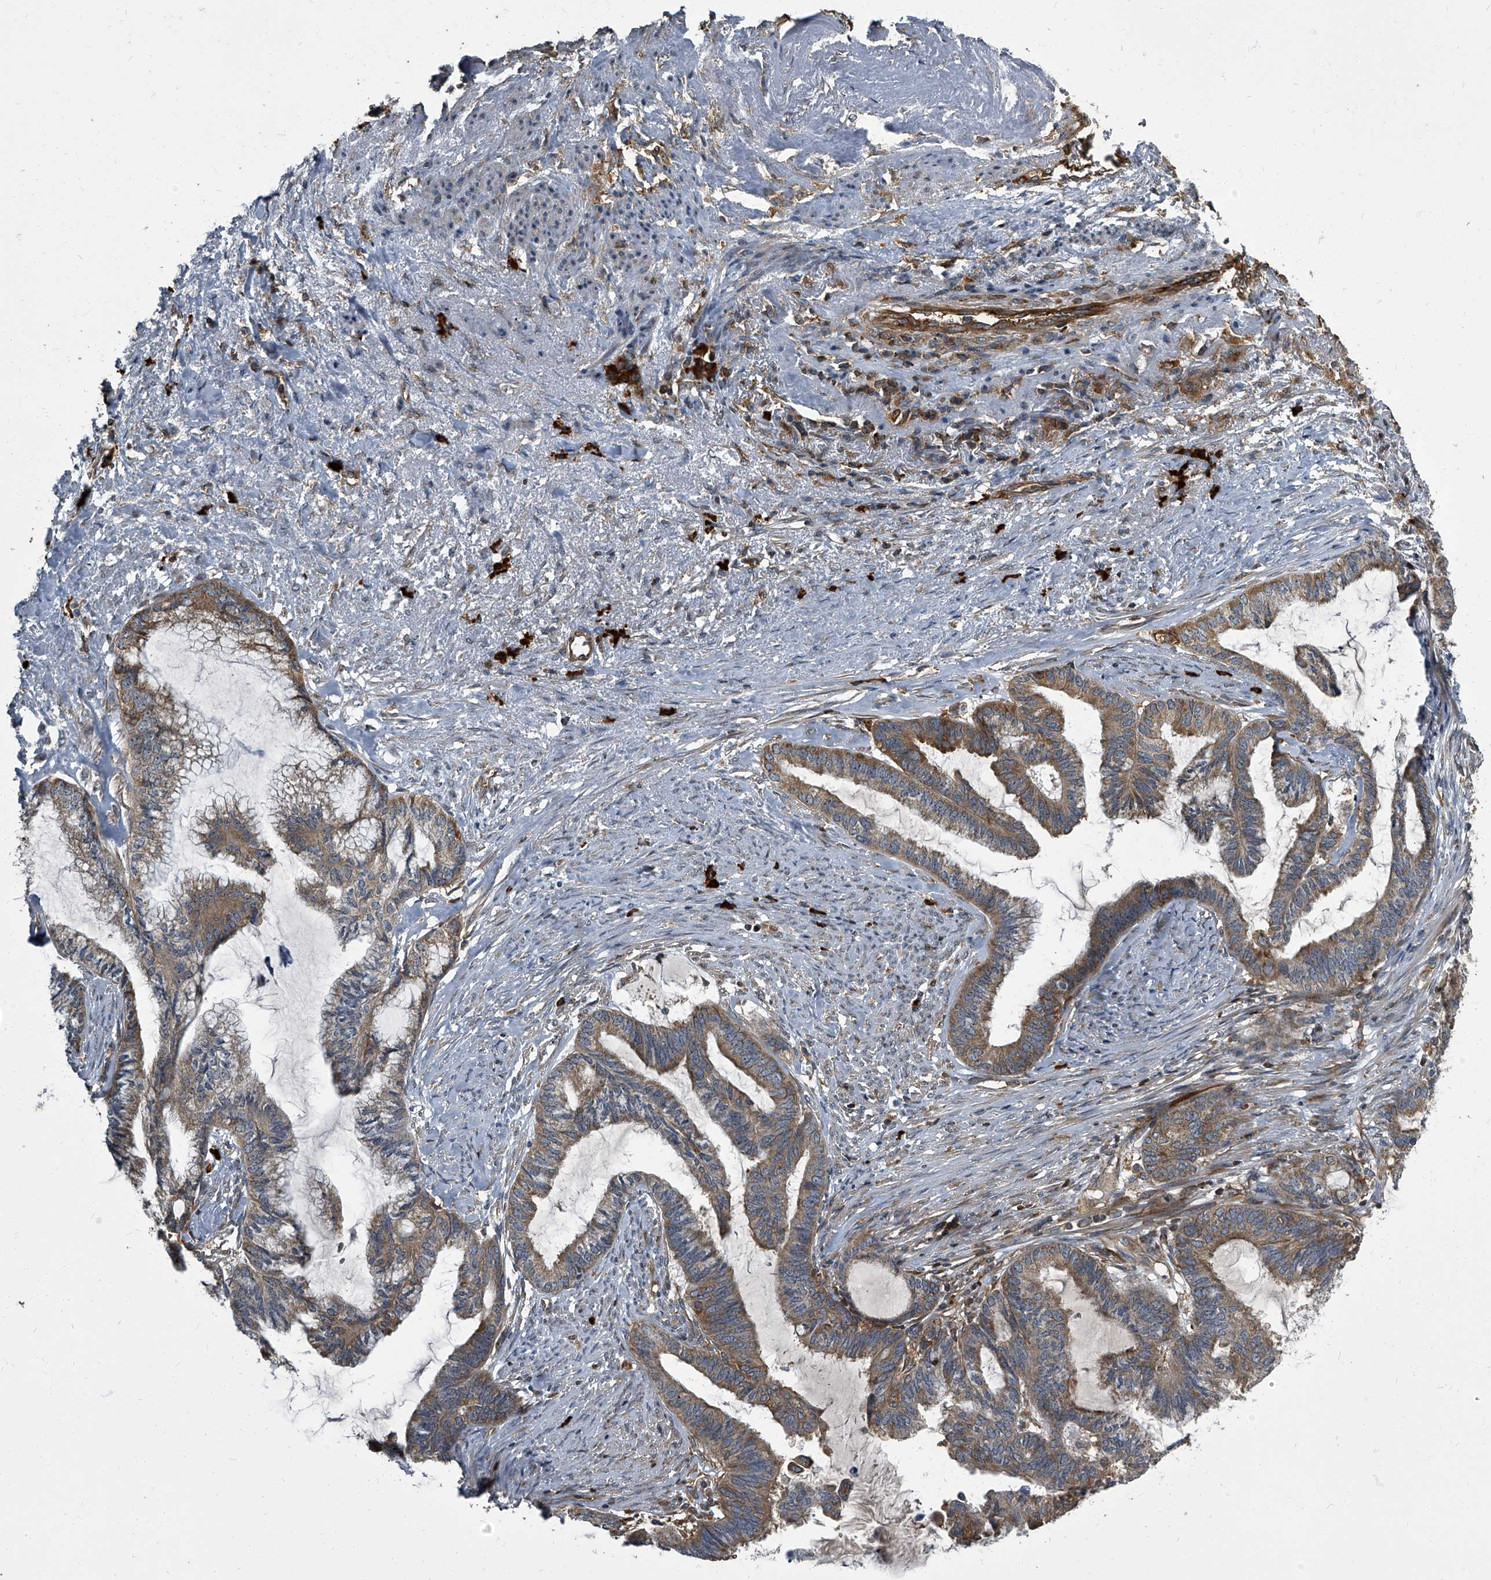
{"staining": {"intensity": "moderate", "quantity": ">75%", "location": "cytoplasmic/membranous"}, "tissue": "endometrial cancer", "cell_type": "Tumor cells", "image_type": "cancer", "snomed": [{"axis": "morphology", "description": "Adenocarcinoma, NOS"}, {"axis": "topography", "description": "Endometrium"}], "caption": "Endometrial adenocarcinoma stained for a protein reveals moderate cytoplasmic/membranous positivity in tumor cells.", "gene": "CDV3", "patient": {"sex": "female", "age": 86}}